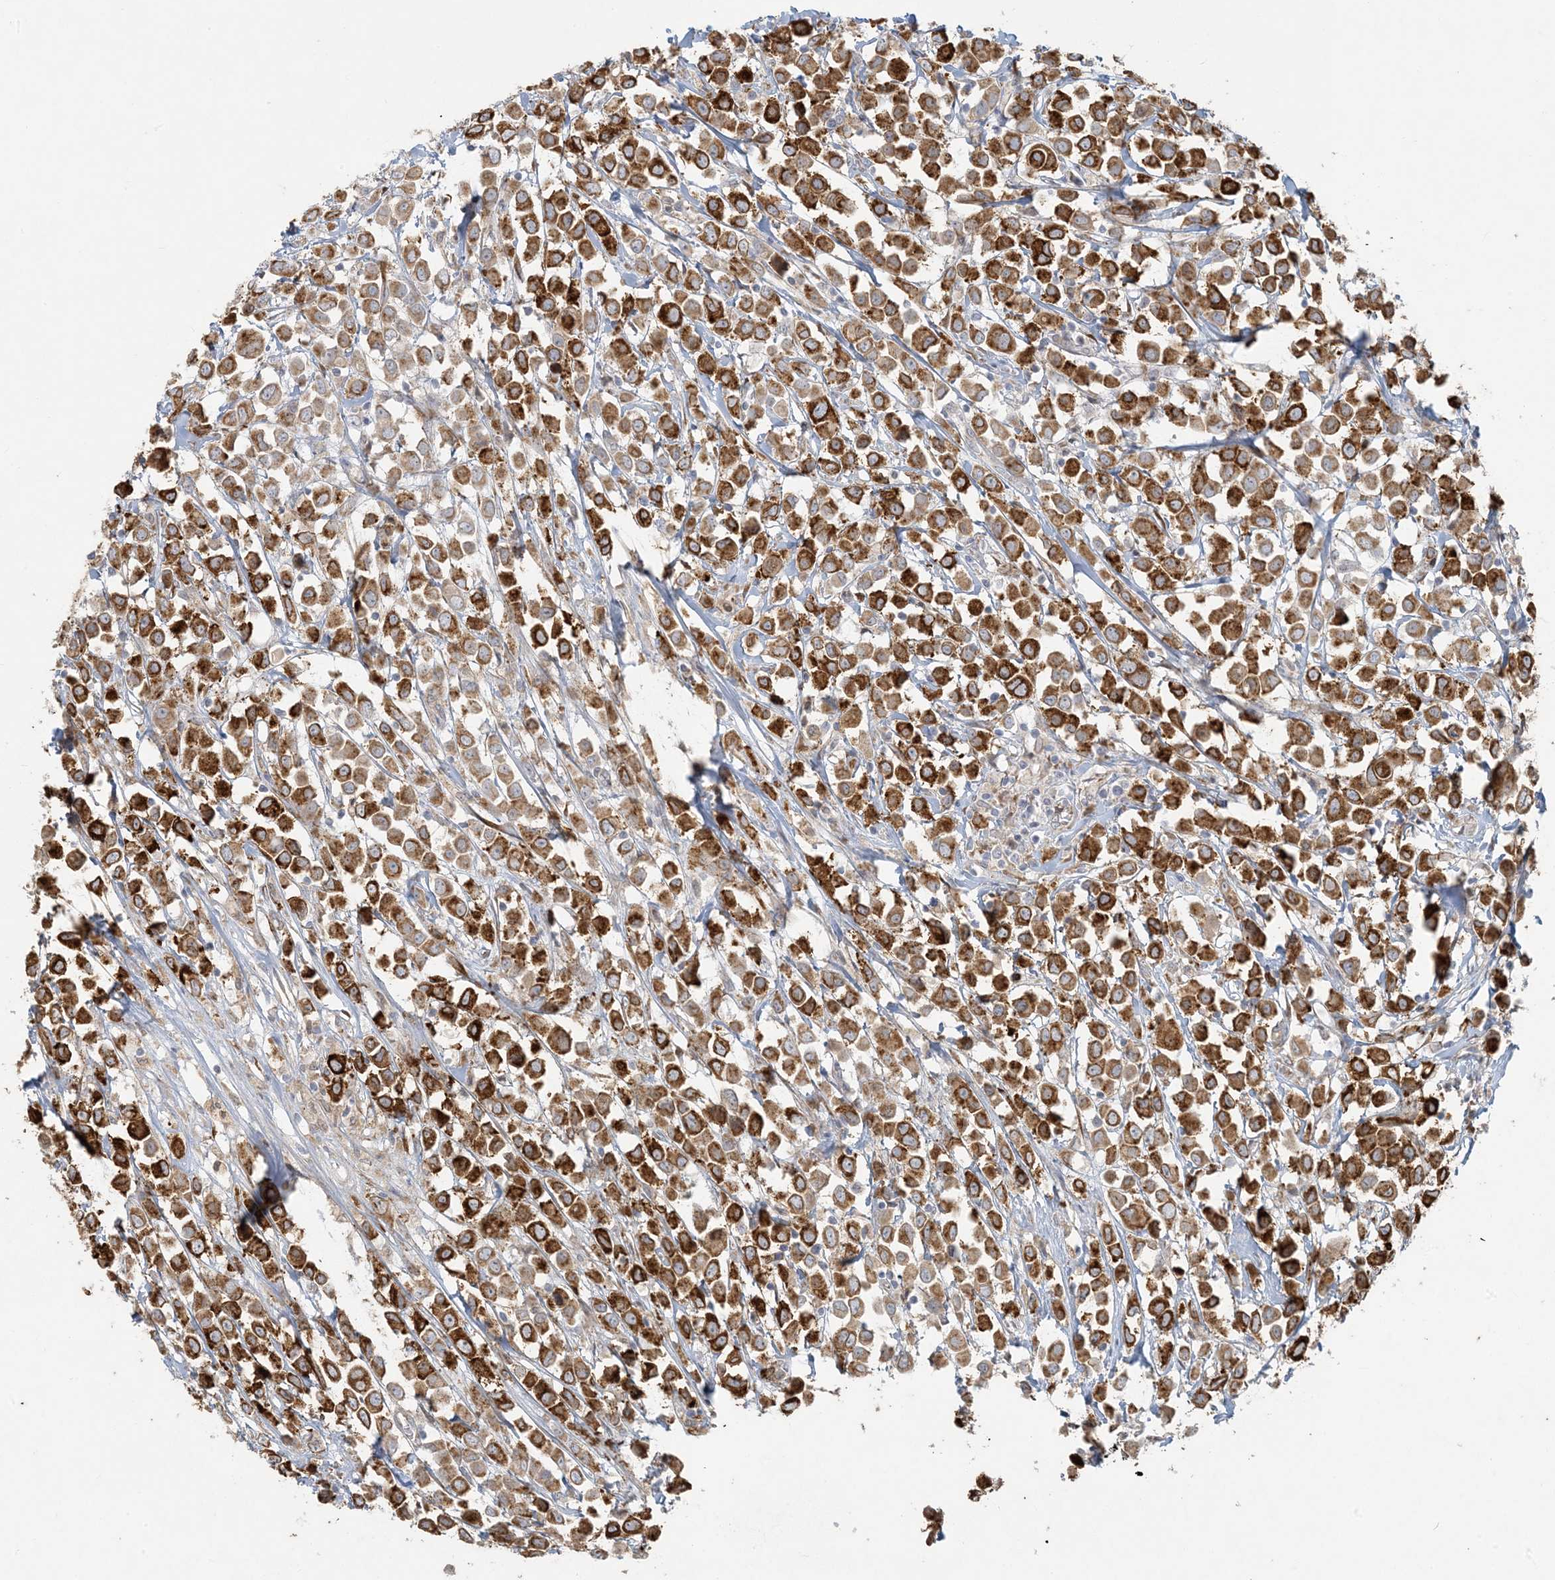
{"staining": {"intensity": "strong", "quantity": ">75%", "location": "cytoplasmic/membranous"}, "tissue": "breast cancer", "cell_type": "Tumor cells", "image_type": "cancer", "snomed": [{"axis": "morphology", "description": "Duct carcinoma"}, {"axis": "topography", "description": "Breast"}], "caption": "Human invasive ductal carcinoma (breast) stained with a brown dye shows strong cytoplasmic/membranous positive expression in about >75% of tumor cells.", "gene": "HACL1", "patient": {"sex": "female", "age": 61}}